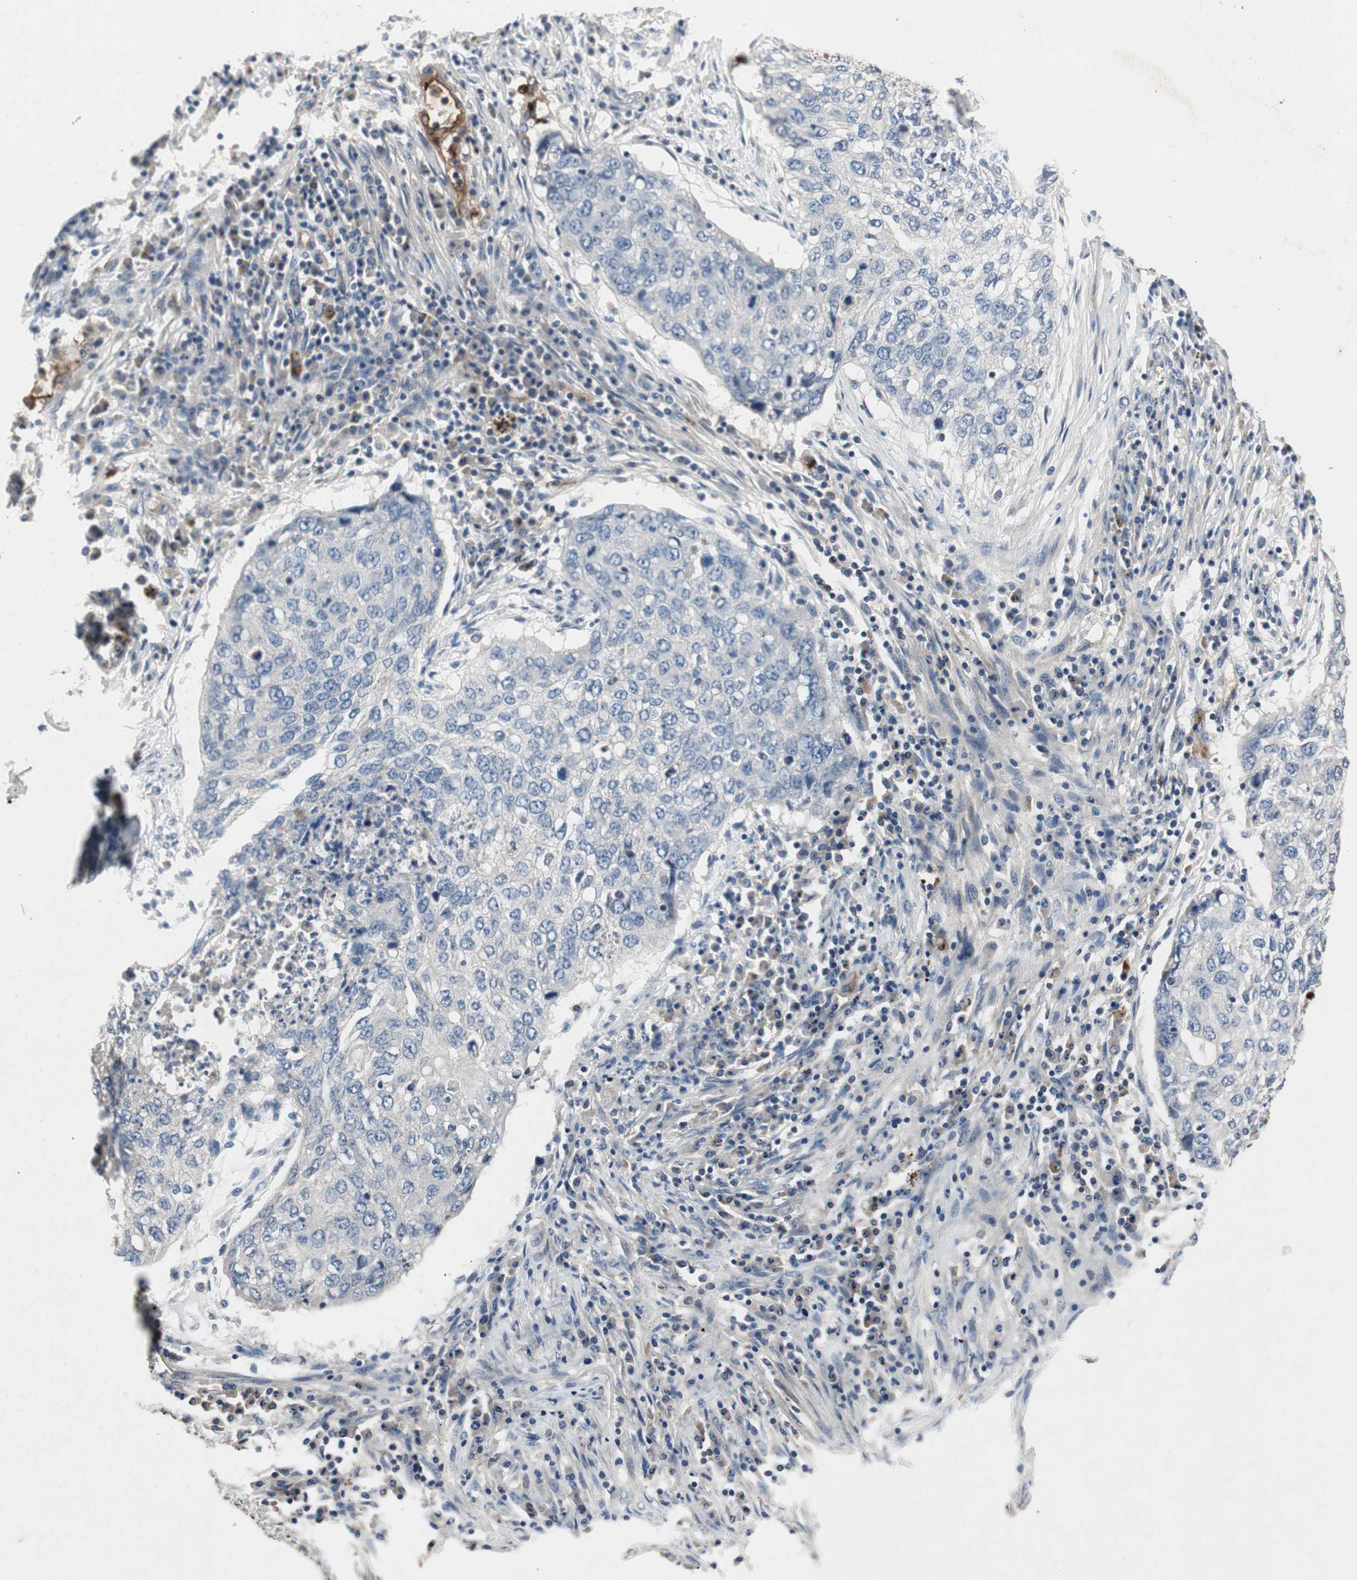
{"staining": {"intensity": "negative", "quantity": "none", "location": "none"}, "tissue": "lung cancer", "cell_type": "Tumor cells", "image_type": "cancer", "snomed": [{"axis": "morphology", "description": "Squamous cell carcinoma, NOS"}, {"axis": "topography", "description": "Lung"}], "caption": "Immunohistochemistry (IHC) photomicrograph of neoplastic tissue: human squamous cell carcinoma (lung) stained with DAB (3,3'-diaminobenzidine) displays no significant protein positivity in tumor cells.", "gene": "ALPL", "patient": {"sex": "female", "age": 63}}